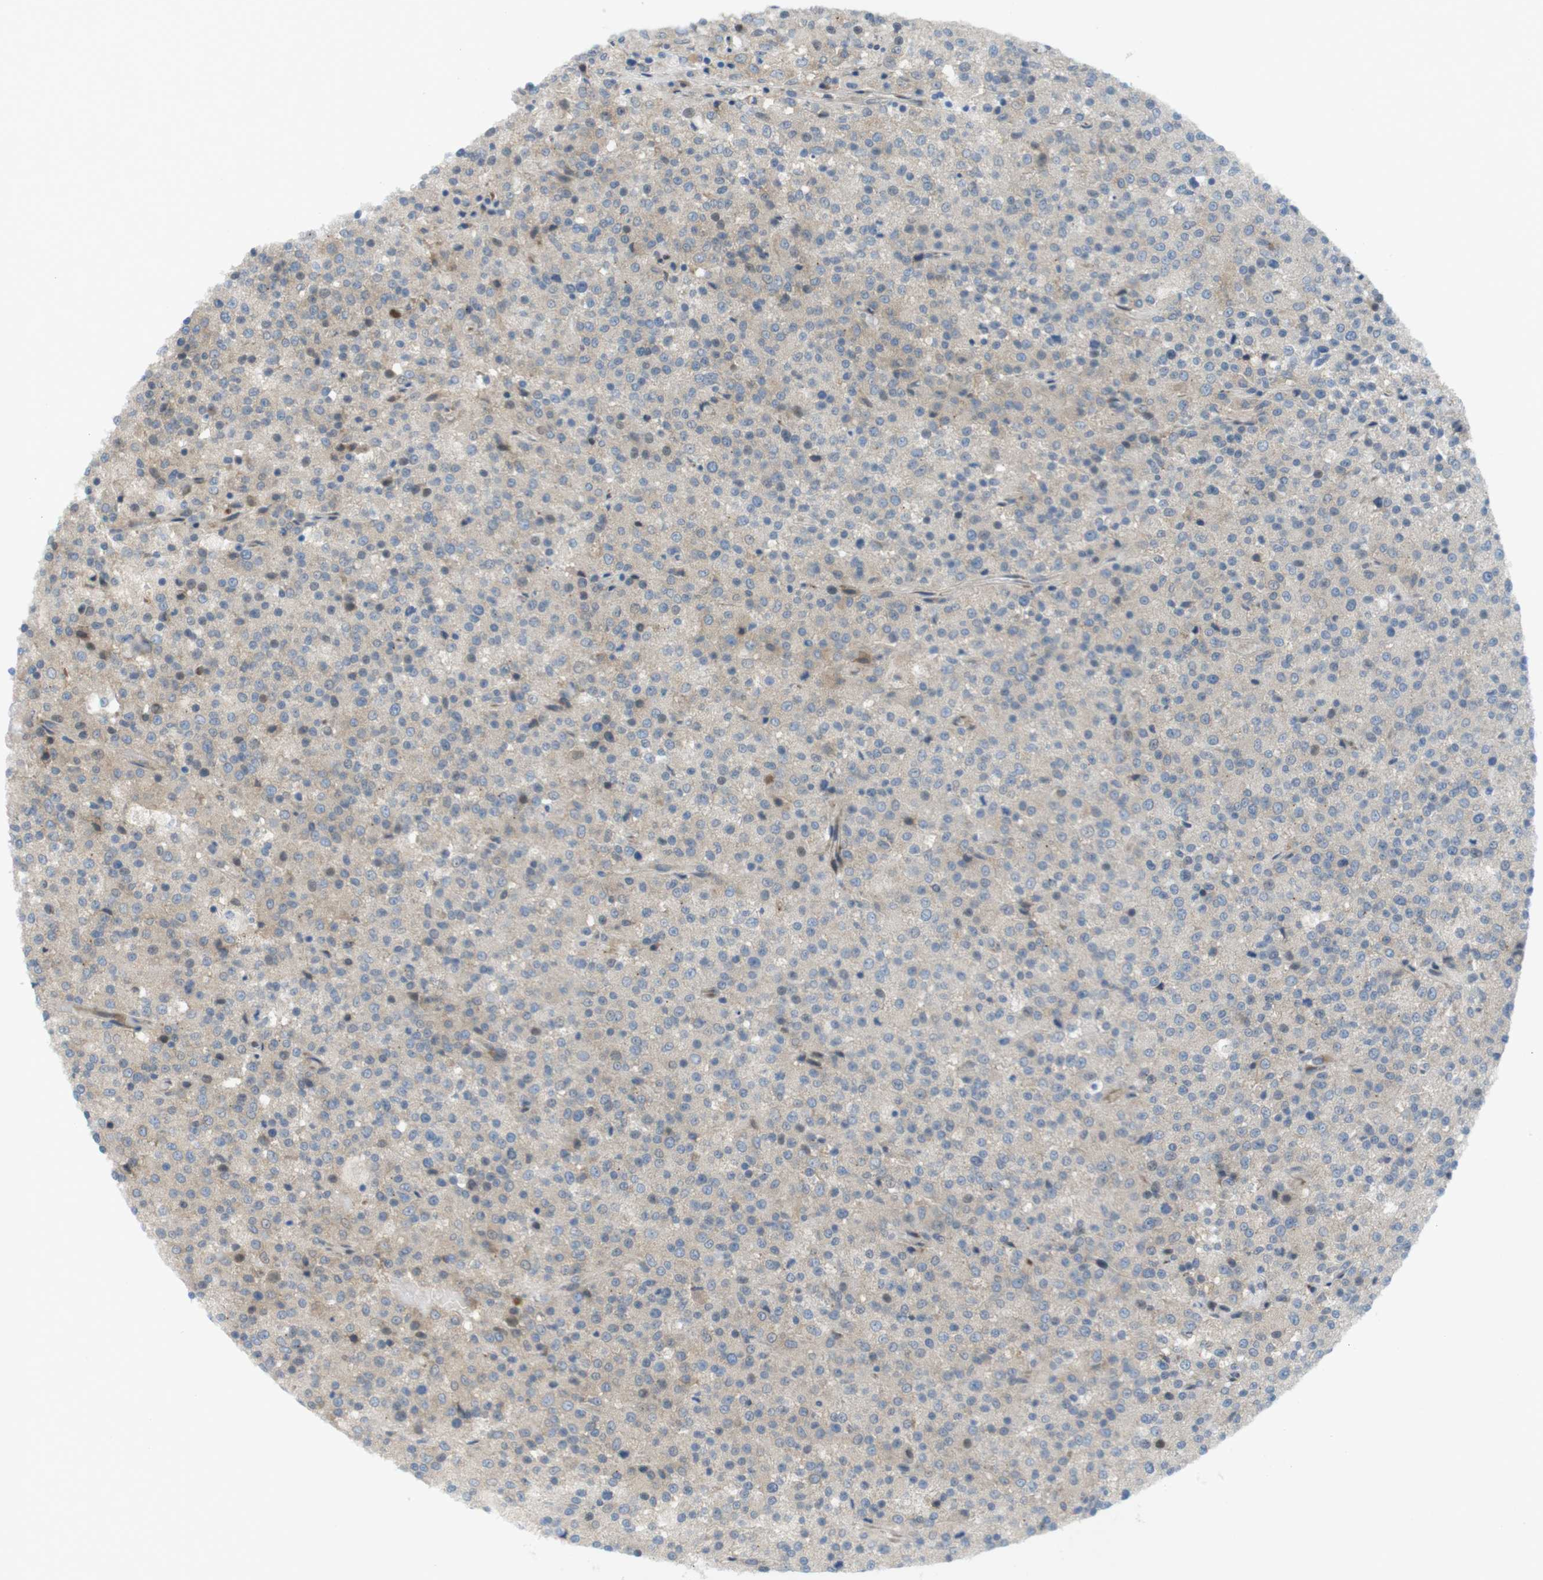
{"staining": {"intensity": "weak", "quantity": "<25%", "location": "cytoplasmic/membranous"}, "tissue": "testis cancer", "cell_type": "Tumor cells", "image_type": "cancer", "snomed": [{"axis": "morphology", "description": "Seminoma, NOS"}, {"axis": "topography", "description": "Testis"}], "caption": "IHC of human testis cancer (seminoma) demonstrates no staining in tumor cells.", "gene": "GJC3", "patient": {"sex": "male", "age": 59}}